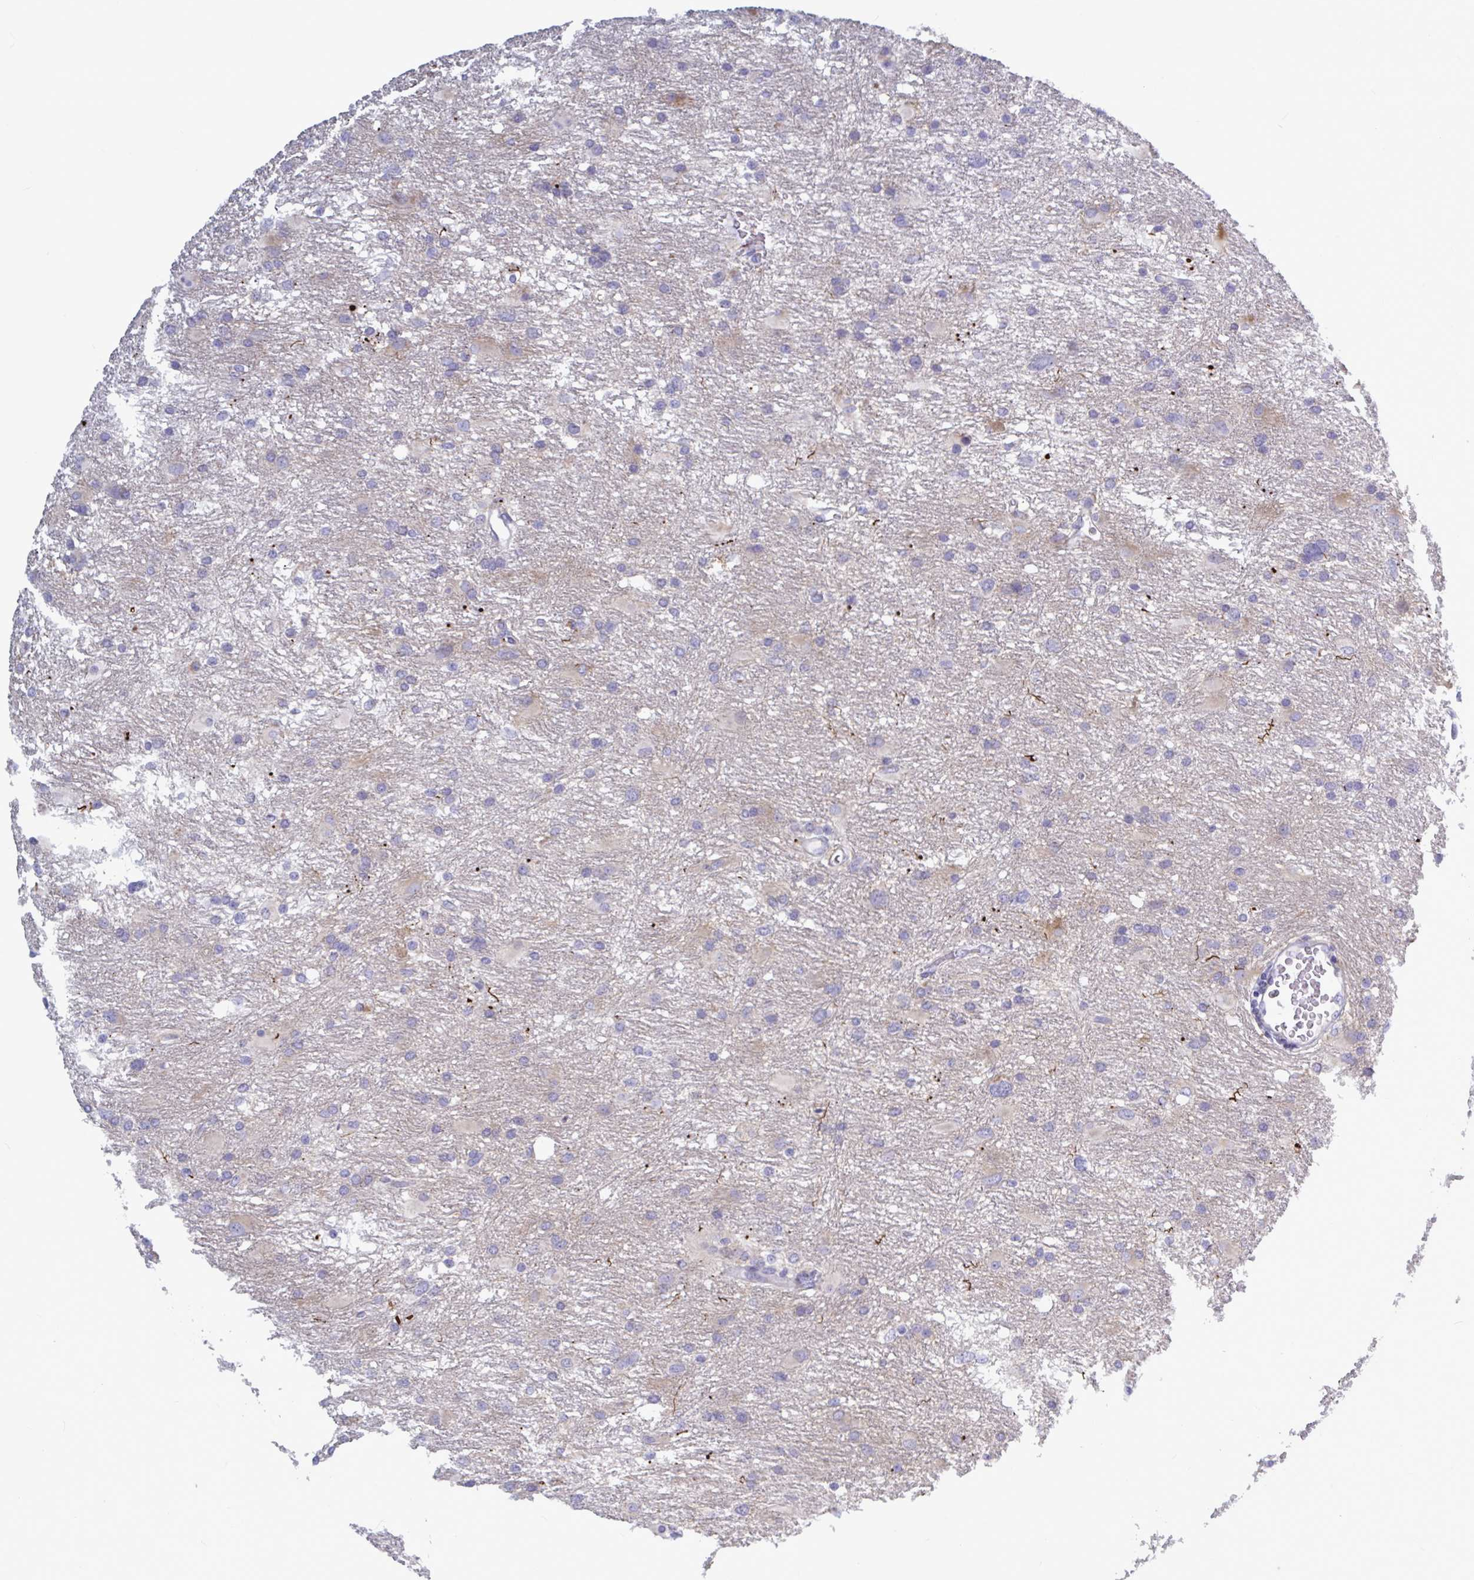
{"staining": {"intensity": "weak", "quantity": "<25%", "location": "cytoplasmic/membranous"}, "tissue": "glioma", "cell_type": "Tumor cells", "image_type": "cancer", "snomed": [{"axis": "morphology", "description": "Glioma, malignant, High grade"}, {"axis": "topography", "description": "Brain"}], "caption": "High power microscopy photomicrograph of an IHC micrograph of glioma, revealing no significant positivity in tumor cells.", "gene": "ATG9A", "patient": {"sex": "male", "age": 53}}